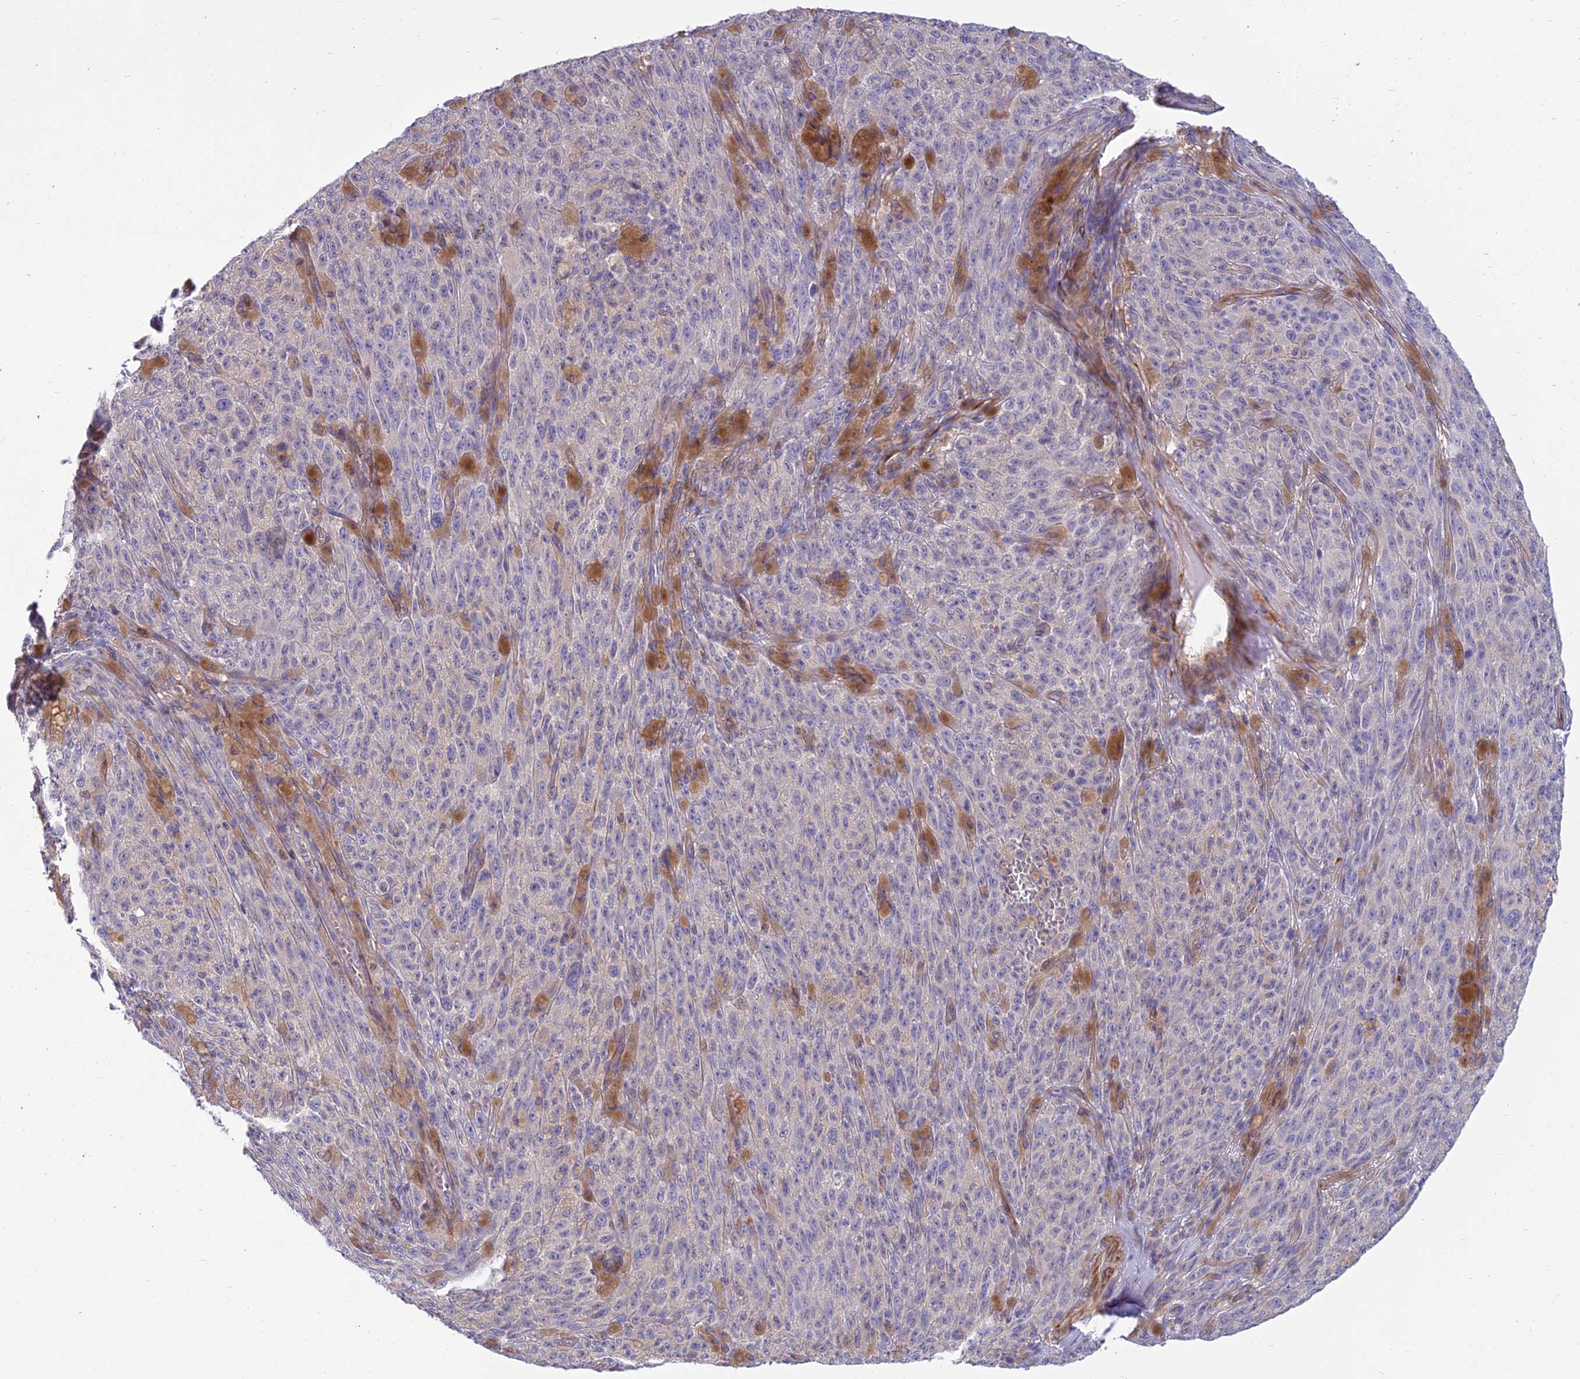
{"staining": {"intensity": "negative", "quantity": "none", "location": "none"}, "tissue": "melanoma", "cell_type": "Tumor cells", "image_type": "cancer", "snomed": [{"axis": "morphology", "description": "Malignant melanoma, NOS"}, {"axis": "topography", "description": "Skin"}], "caption": "This is a image of immunohistochemistry staining of melanoma, which shows no expression in tumor cells.", "gene": "DUS2", "patient": {"sex": "female", "age": 82}}